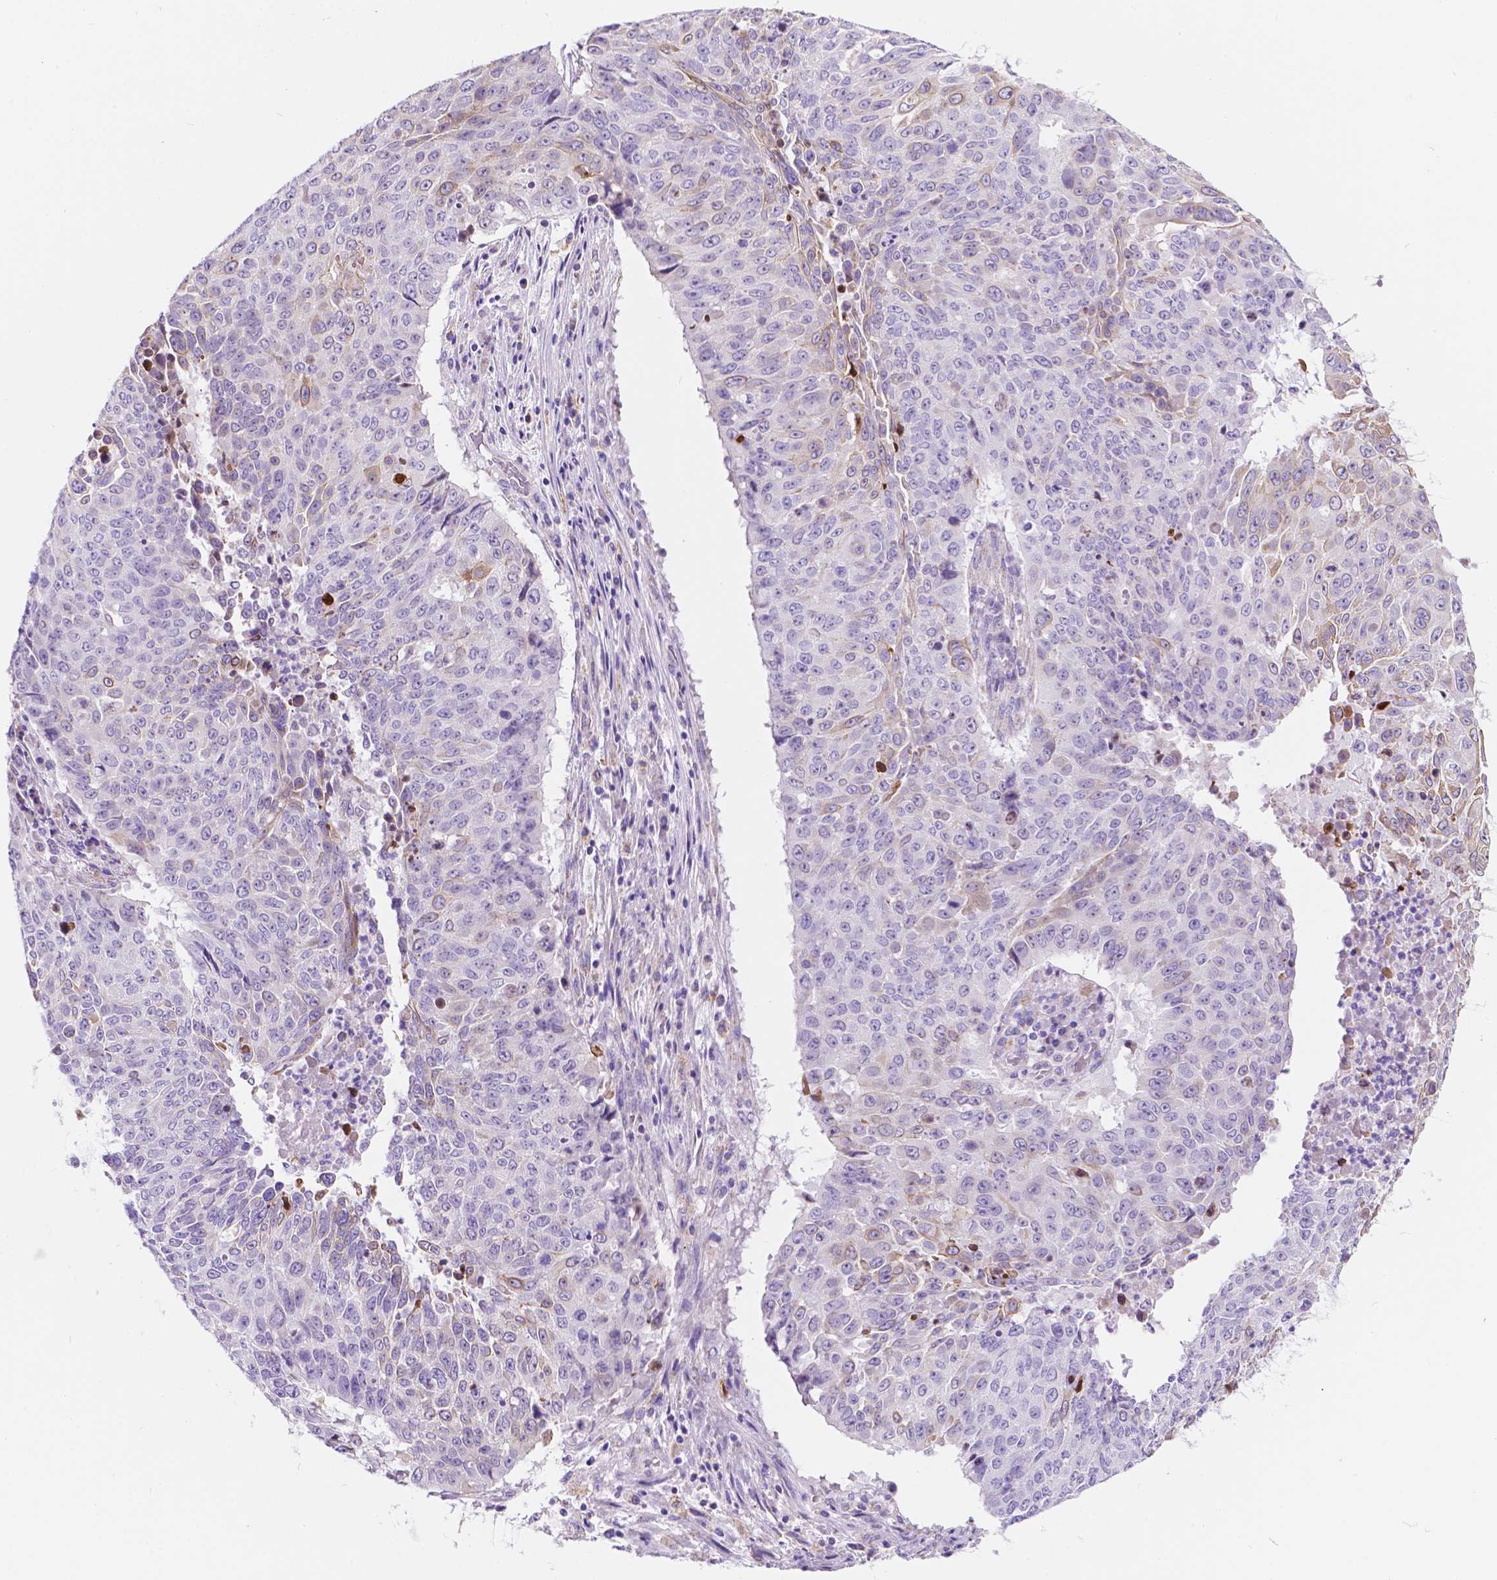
{"staining": {"intensity": "negative", "quantity": "none", "location": "none"}, "tissue": "lung cancer", "cell_type": "Tumor cells", "image_type": "cancer", "snomed": [{"axis": "morphology", "description": "Normal tissue, NOS"}, {"axis": "morphology", "description": "Squamous cell carcinoma, NOS"}, {"axis": "topography", "description": "Bronchus"}, {"axis": "topography", "description": "Lung"}], "caption": "Tumor cells are negative for brown protein staining in lung cancer (squamous cell carcinoma).", "gene": "TRPV5", "patient": {"sex": "male", "age": 64}}